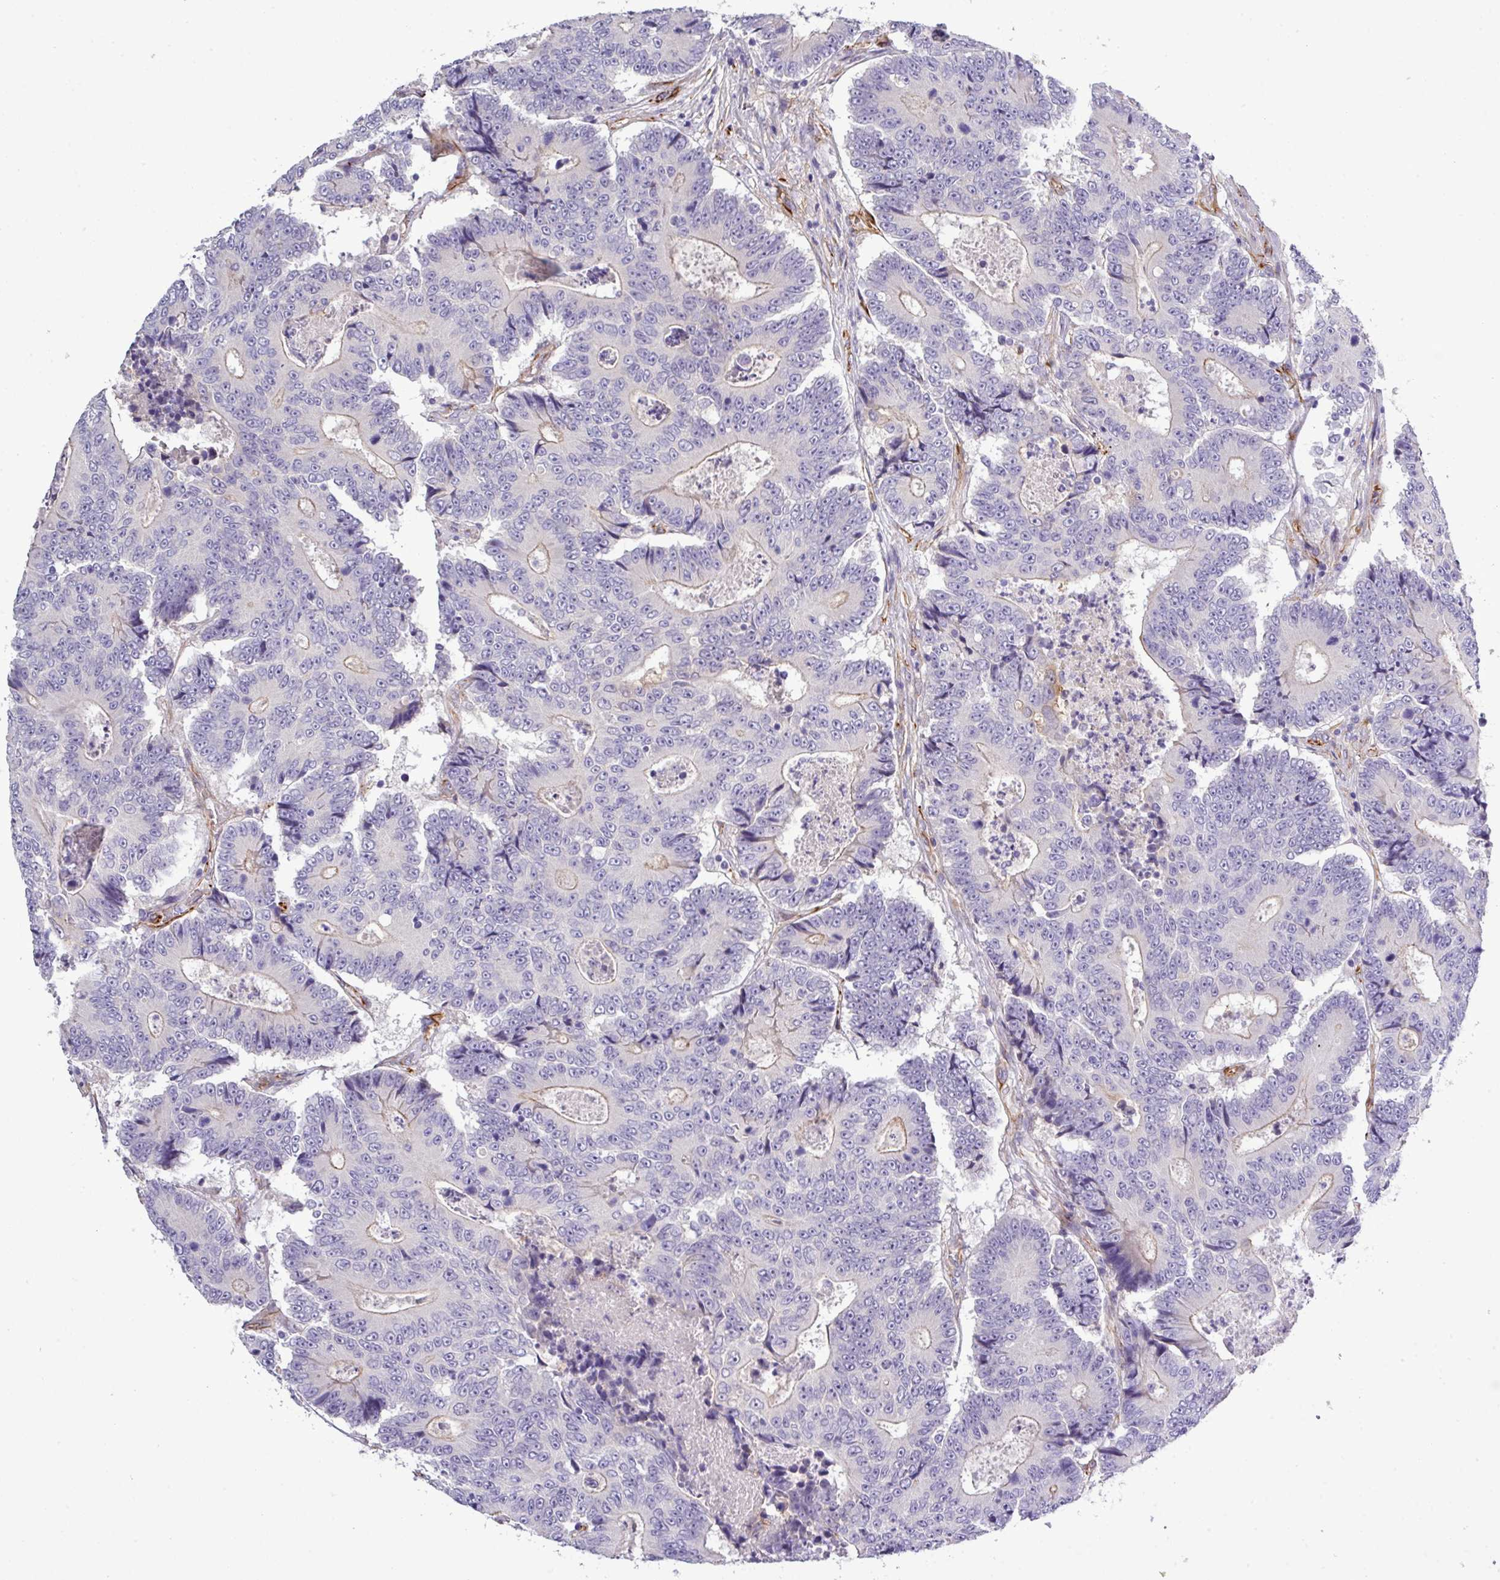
{"staining": {"intensity": "weak", "quantity": "<25%", "location": "cytoplasmic/membranous"}, "tissue": "colorectal cancer", "cell_type": "Tumor cells", "image_type": "cancer", "snomed": [{"axis": "morphology", "description": "Adenocarcinoma, NOS"}, {"axis": "topography", "description": "Colon"}], "caption": "This is an immunohistochemistry micrograph of colorectal cancer (adenocarcinoma). There is no expression in tumor cells.", "gene": "PARD6A", "patient": {"sex": "male", "age": 83}}